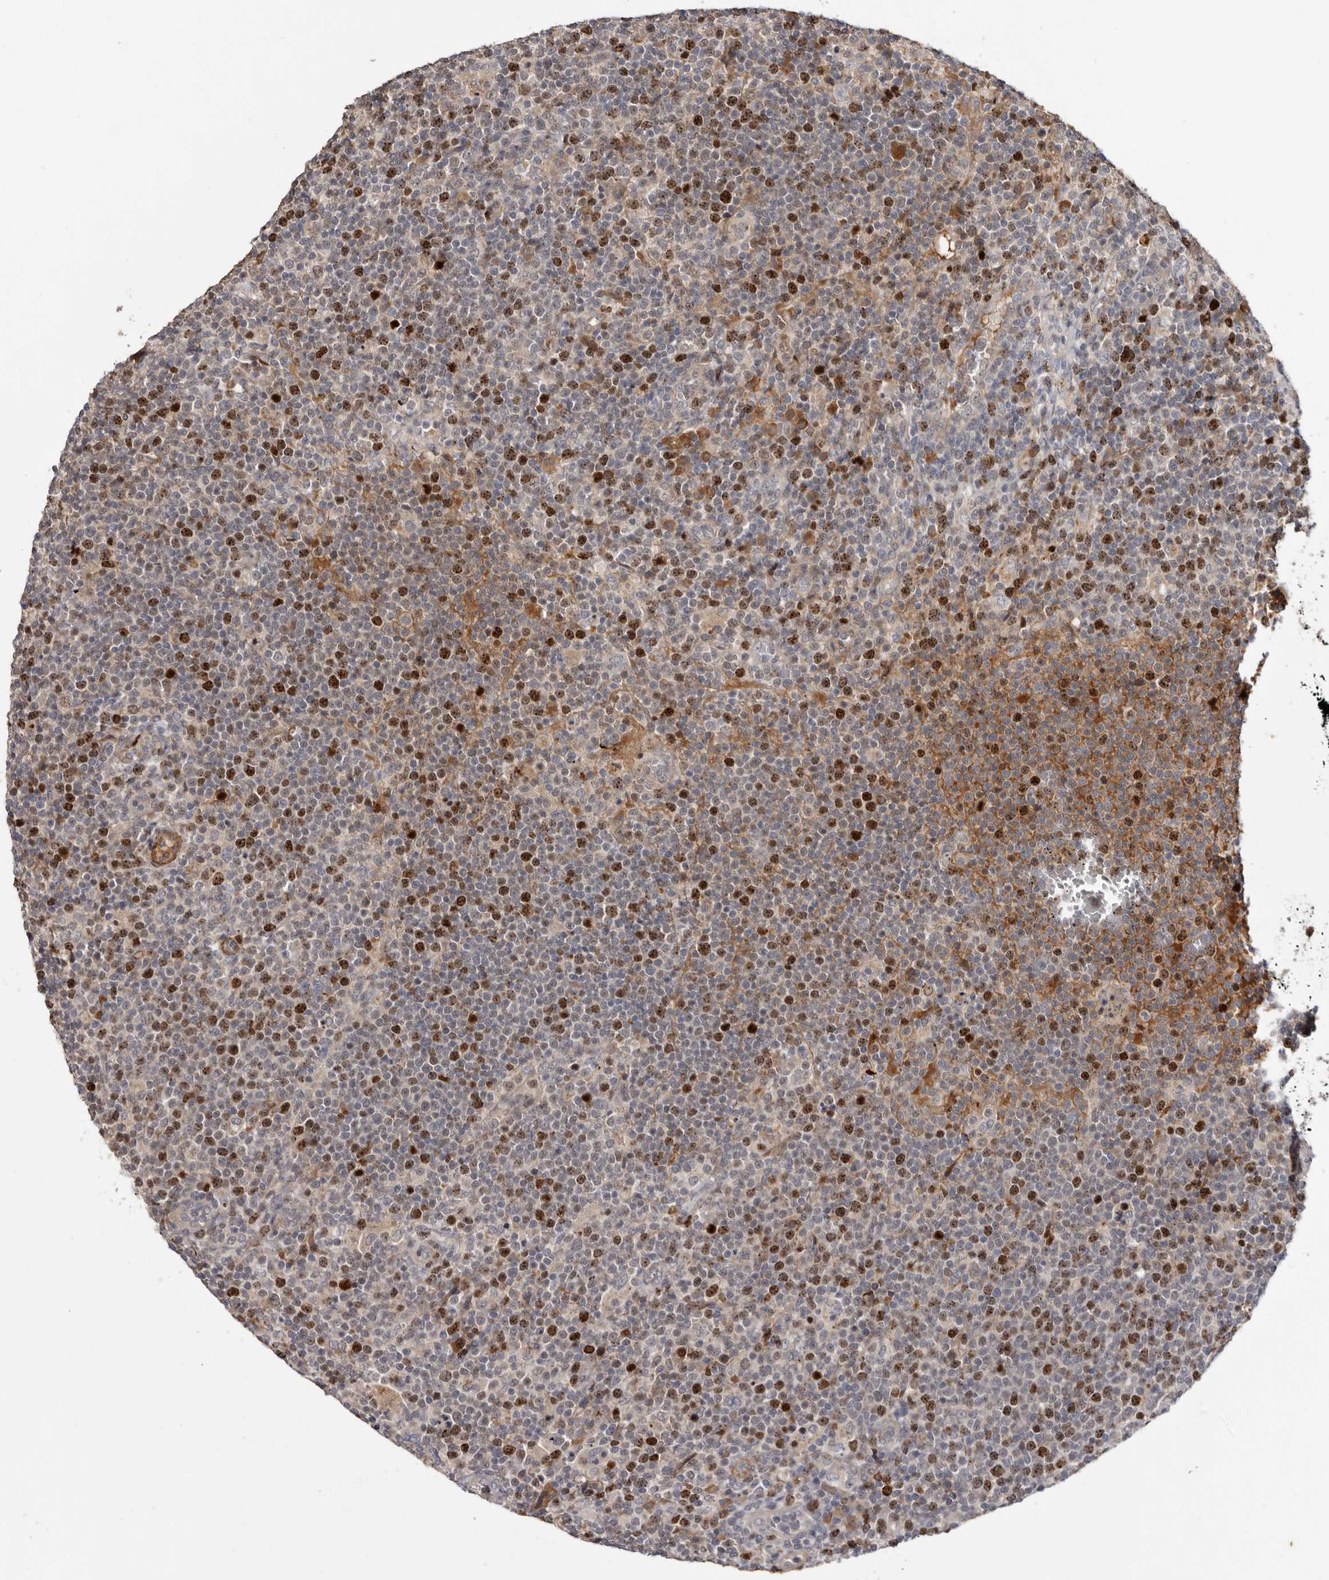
{"staining": {"intensity": "strong", "quantity": "25%-75%", "location": "nuclear"}, "tissue": "lymphoma", "cell_type": "Tumor cells", "image_type": "cancer", "snomed": [{"axis": "morphology", "description": "Malignant lymphoma, non-Hodgkin's type, High grade"}, {"axis": "topography", "description": "Lymph node"}], "caption": "Immunohistochemistry (IHC) (DAB (3,3'-diaminobenzidine)) staining of high-grade malignant lymphoma, non-Hodgkin's type demonstrates strong nuclear protein positivity in approximately 25%-75% of tumor cells.", "gene": "CDCA8", "patient": {"sex": "male", "age": 61}}